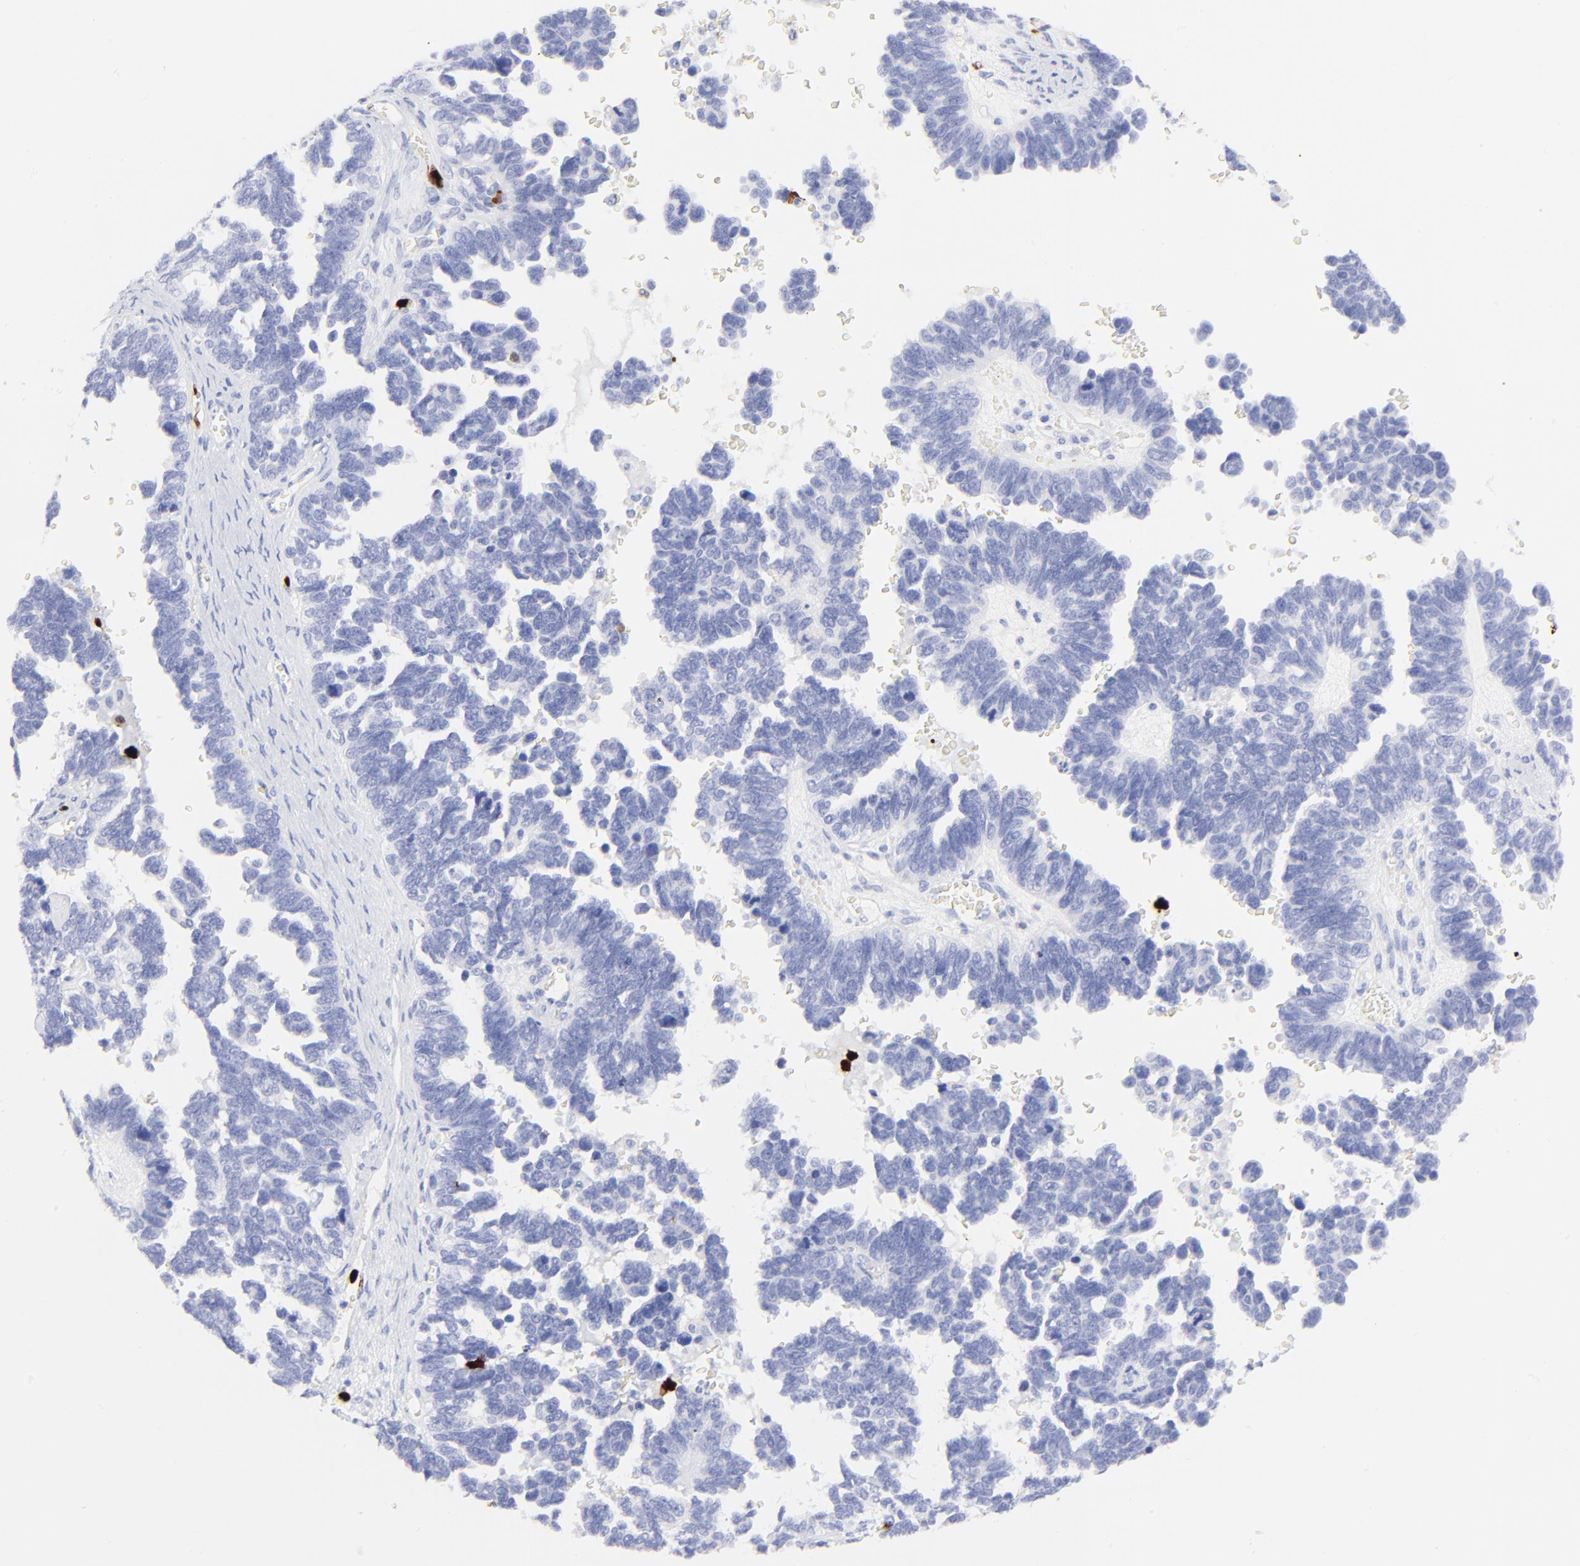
{"staining": {"intensity": "negative", "quantity": "none", "location": "none"}, "tissue": "ovarian cancer", "cell_type": "Tumor cells", "image_type": "cancer", "snomed": [{"axis": "morphology", "description": "Cystadenocarcinoma, serous, NOS"}, {"axis": "topography", "description": "Ovary"}], "caption": "High magnification brightfield microscopy of ovarian serous cystadenocarcinoma stained with DAB (brown) and counterstained with hematoxylin (blue): tumor cells show no significant expression.", "gene": "S100A12", "patient": {"sex": "female", "age": 69}}